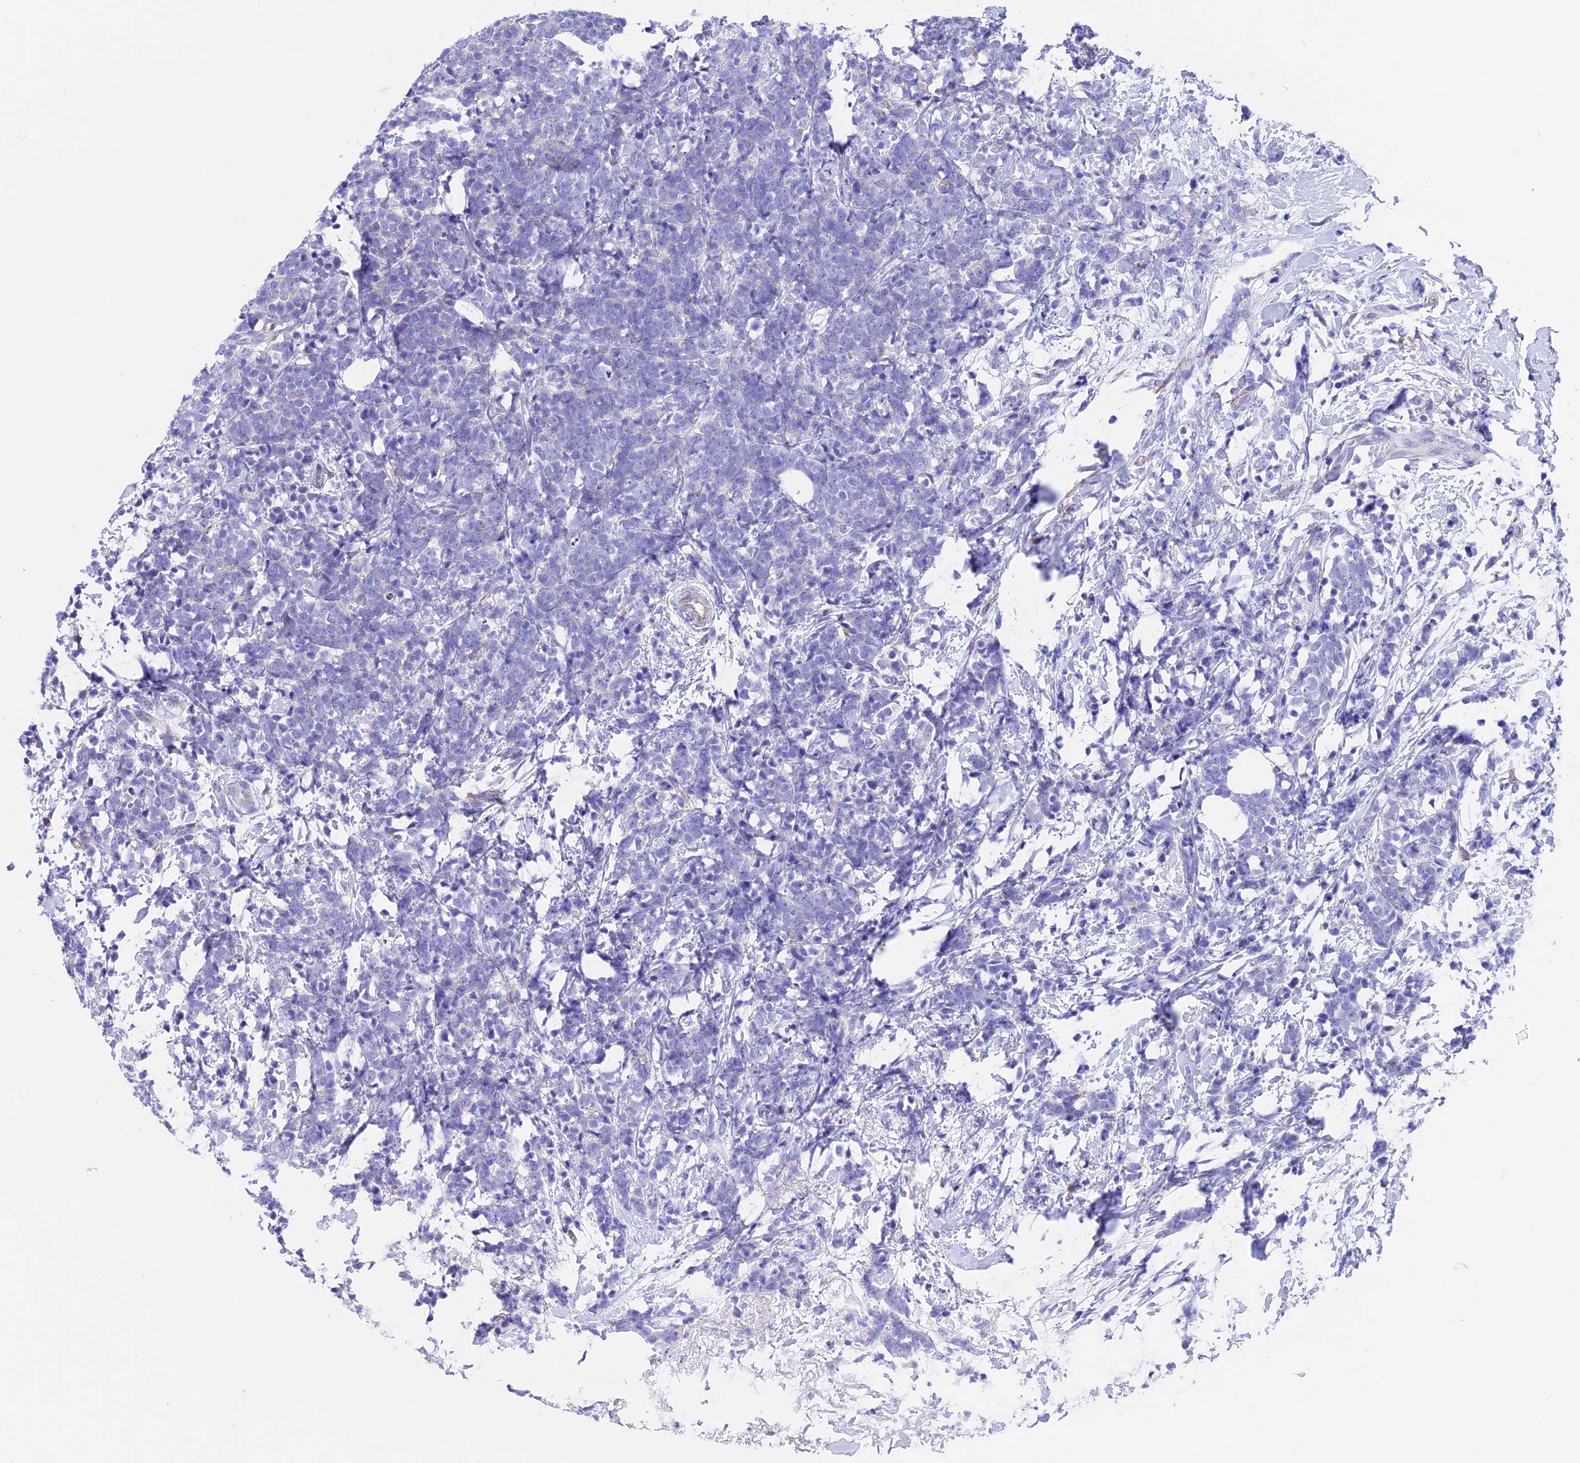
{"staining": {"intensity": "negative", "quantity": "none", "location": "none"}, "tissue": "breast cancer", "cell_type": "Tumor cells", "image_type": "cancer", "snomed": [{"axis": "morphology", "description": "Lobular carcinoma"}, {"axis": "topography", "description": "Breast"}], "caption": "IHC of breast cancer reveals no staining in tumor cells.", "gene": "TMEM138", "patient": {"sex": "female", "age": 58}}